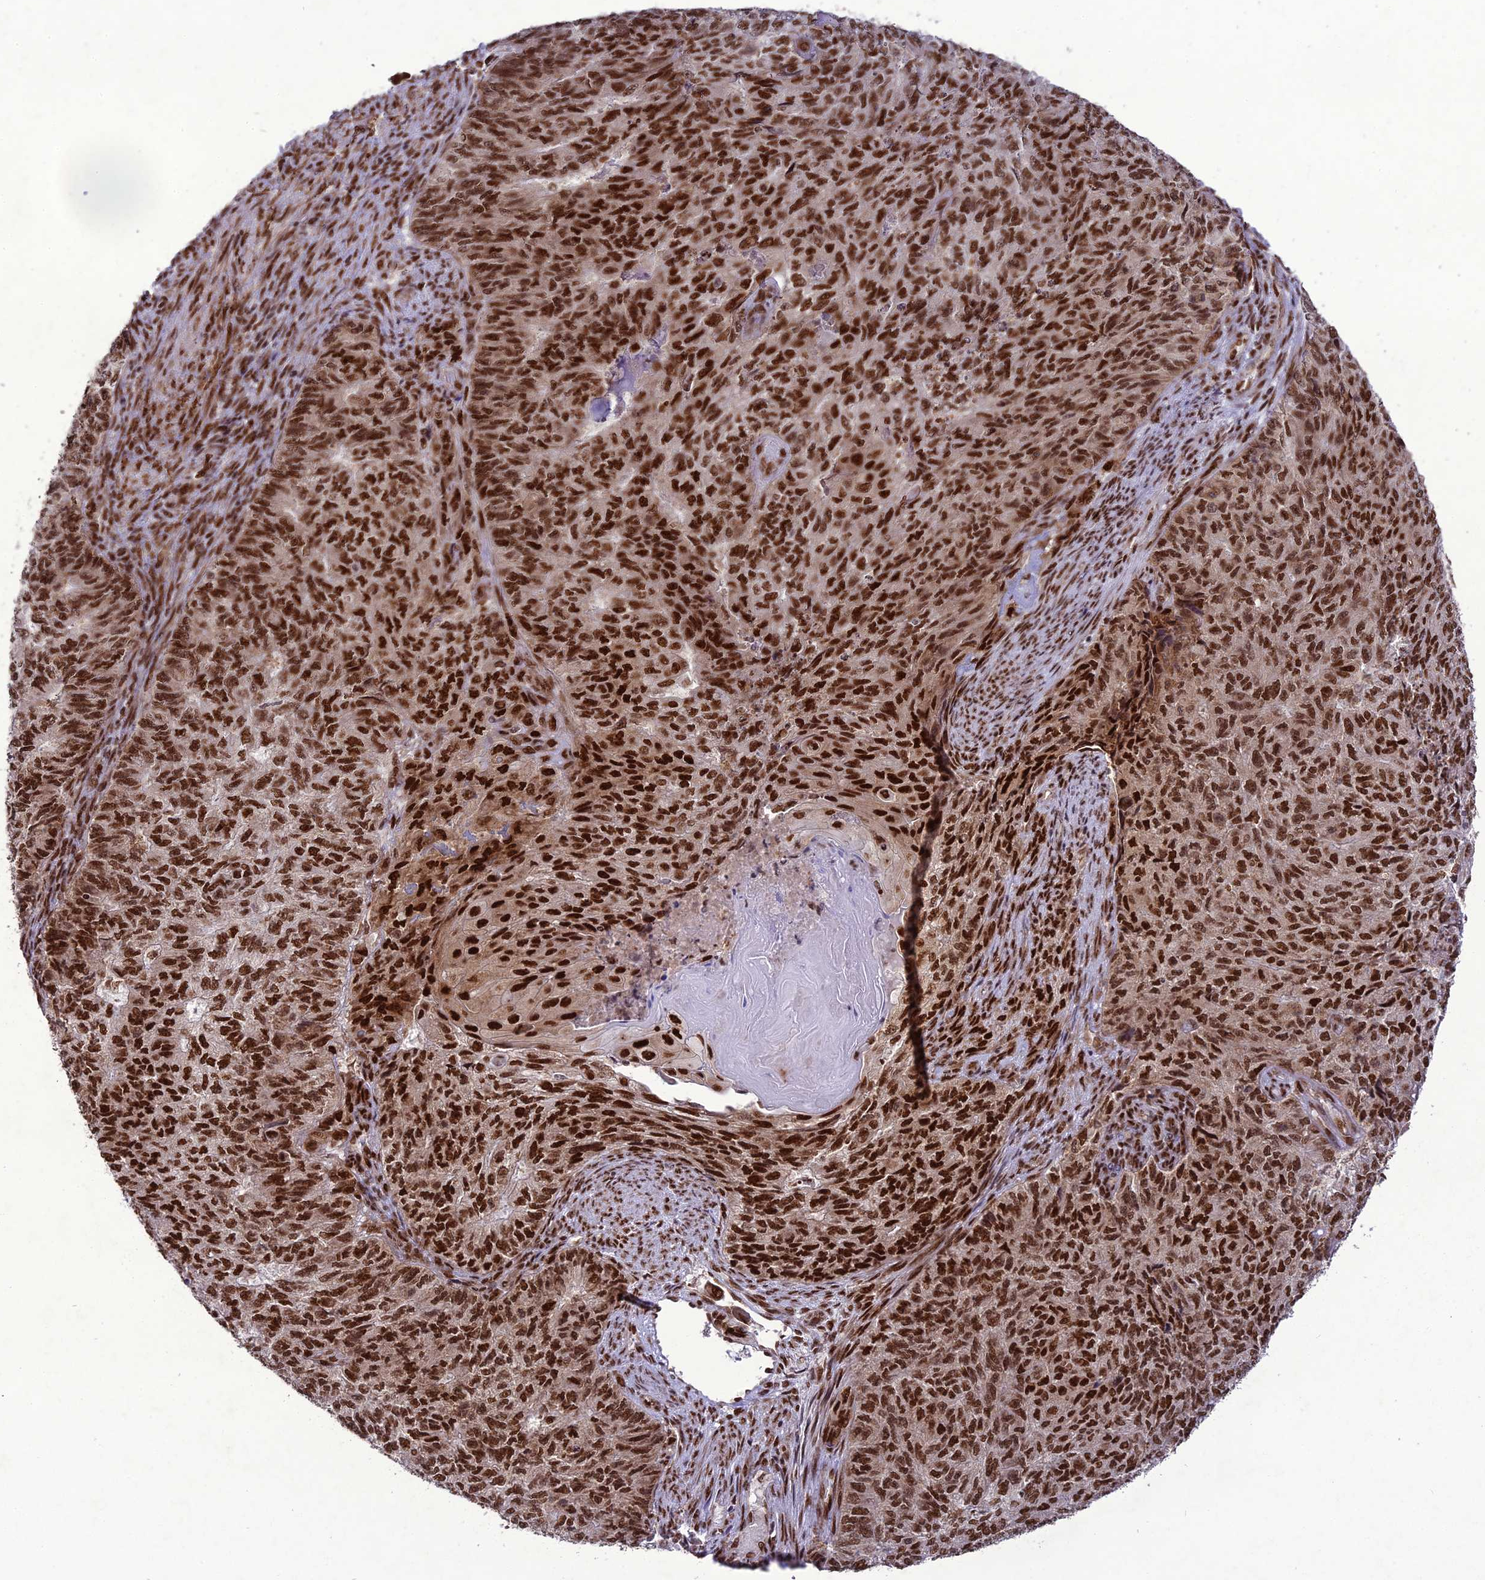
{"staining": {"intensity": "strong", "quantity": ">75%", "location": "nuclear"}, "tissue": "endometrial cancer", "cell_type": "Tumor cells", "image_type": "cancer", "snomed": [{"axis": "morphology", "description": "Adenocarcinoma, NOS"}, {"axis": "topography", "description": "Endometrium"}], "caption": "Adenocarcinoma (endometrial) stained for a protein exhibits strong nuclear positivity in tumor cells.", "gene": "DDX1", "patient": {"sex": "female", "age": 32}}